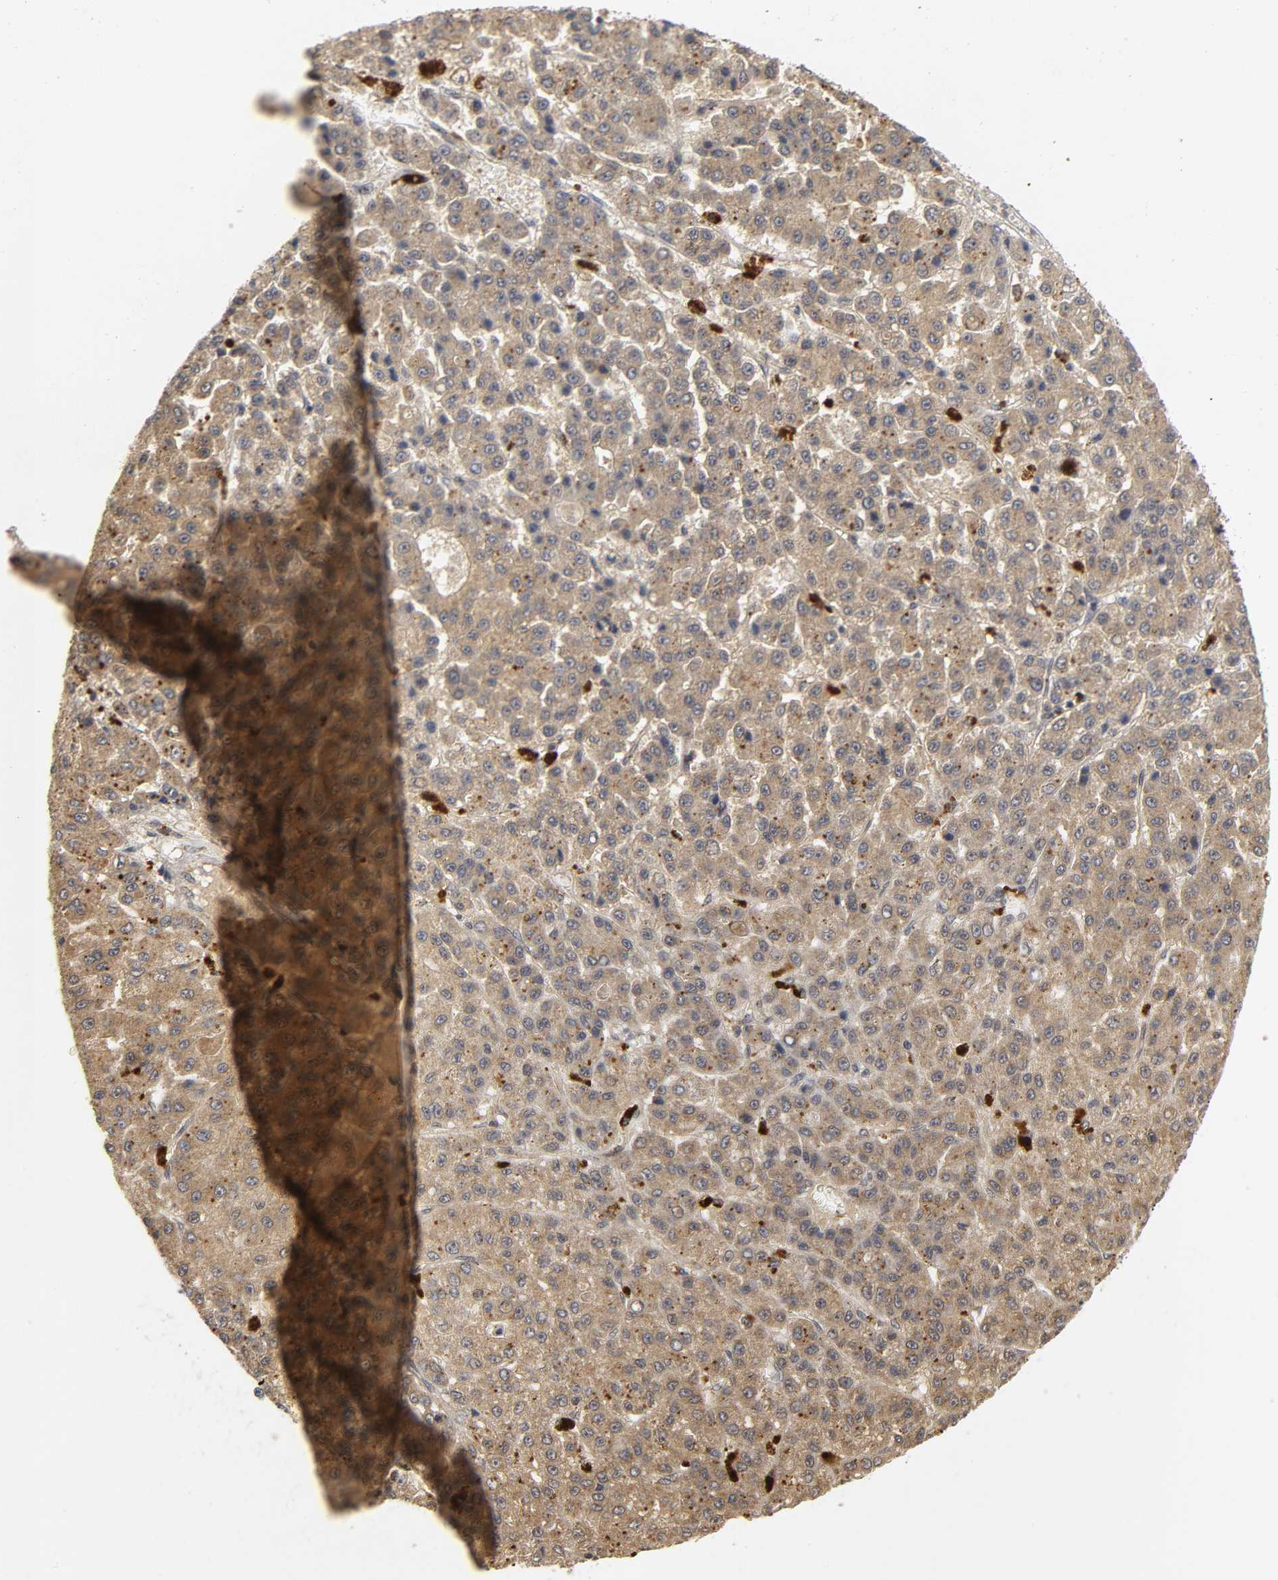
{"staining": {"intensity": "weak", "quantity": ">75%", "location": "cytoplasmic/membranous"}, "tissue": "liver cancer", "cell_type": "Tumor cells", "image_type": "cancer", "snomed": [{"axis": "morphology", "description": "Carcinoma, Hepatocellular, NOS"}, {"axis": "topography", "description": "Liver"}], "caption": "Liver cancer (hepatocellular carcinoma) was stained to show a protein in brown. There is low levels of weak cytoplasmic/membranous expression in about >75% of tumor cells. (DAB IHC, brown staining for protein, blue staining for nuclei).", "gene": "TRAF6", "patient": {"sex": "male", "age": 70}}